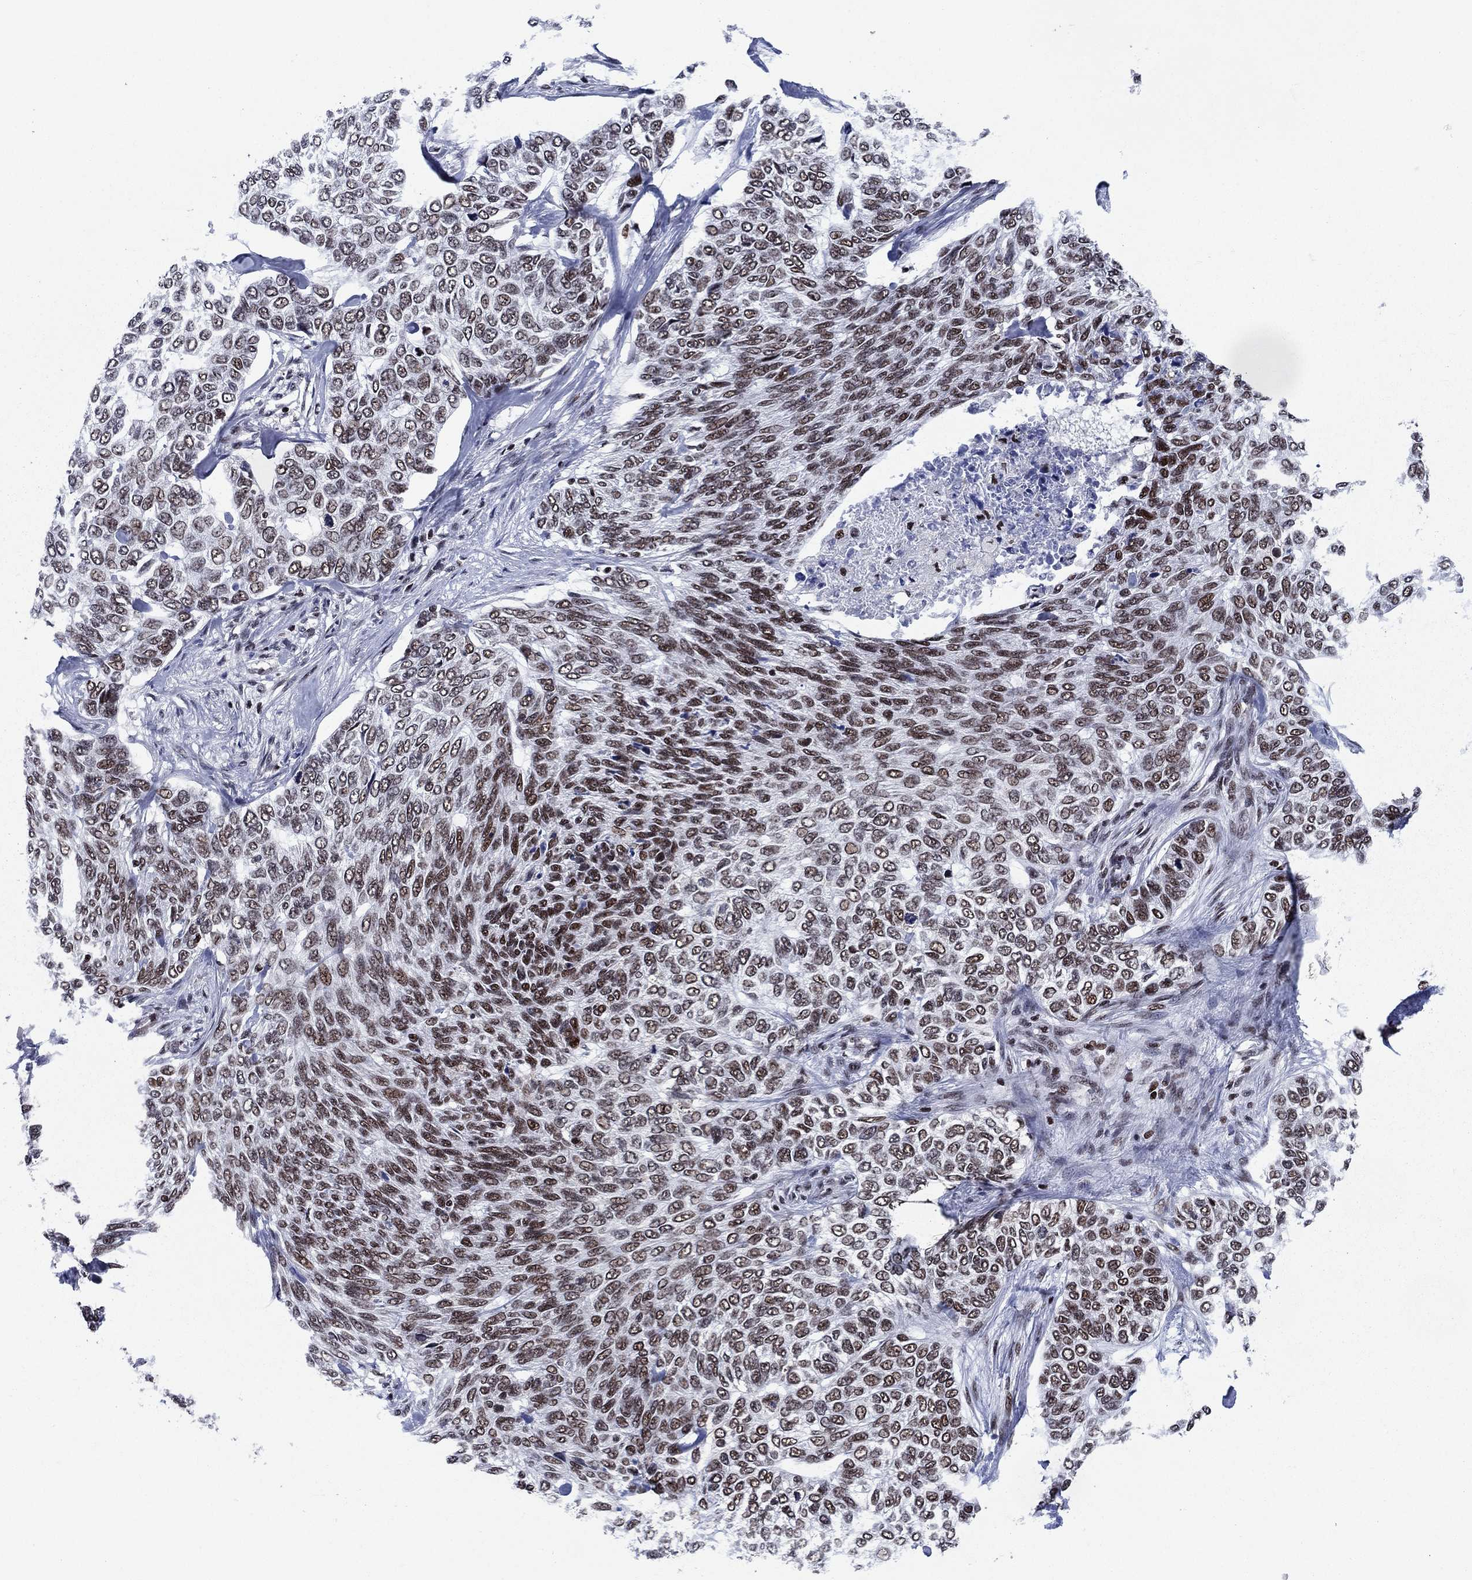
{"staining": {"intensity": "moderate", "quantity": "25%-75%", "location": "nuclear"}, "tissue": "skin cancer", "cell_type": "Tumor cells", "image_type": "cancer", "snomed": [{"axis": "morphology", "description": "Basal cell carcinoma"}, {"axis": "topography", "description": "Skin"}], "caption": "Immunohistochemistry micrograph of human skin cancer stained for a protein (brown), which displays medium levels of moderate nuclear staining in approximately 25%-75% of tumor cells.", "gene": "RPRD1B", "patient": {"sex": "female", "age": 65}}